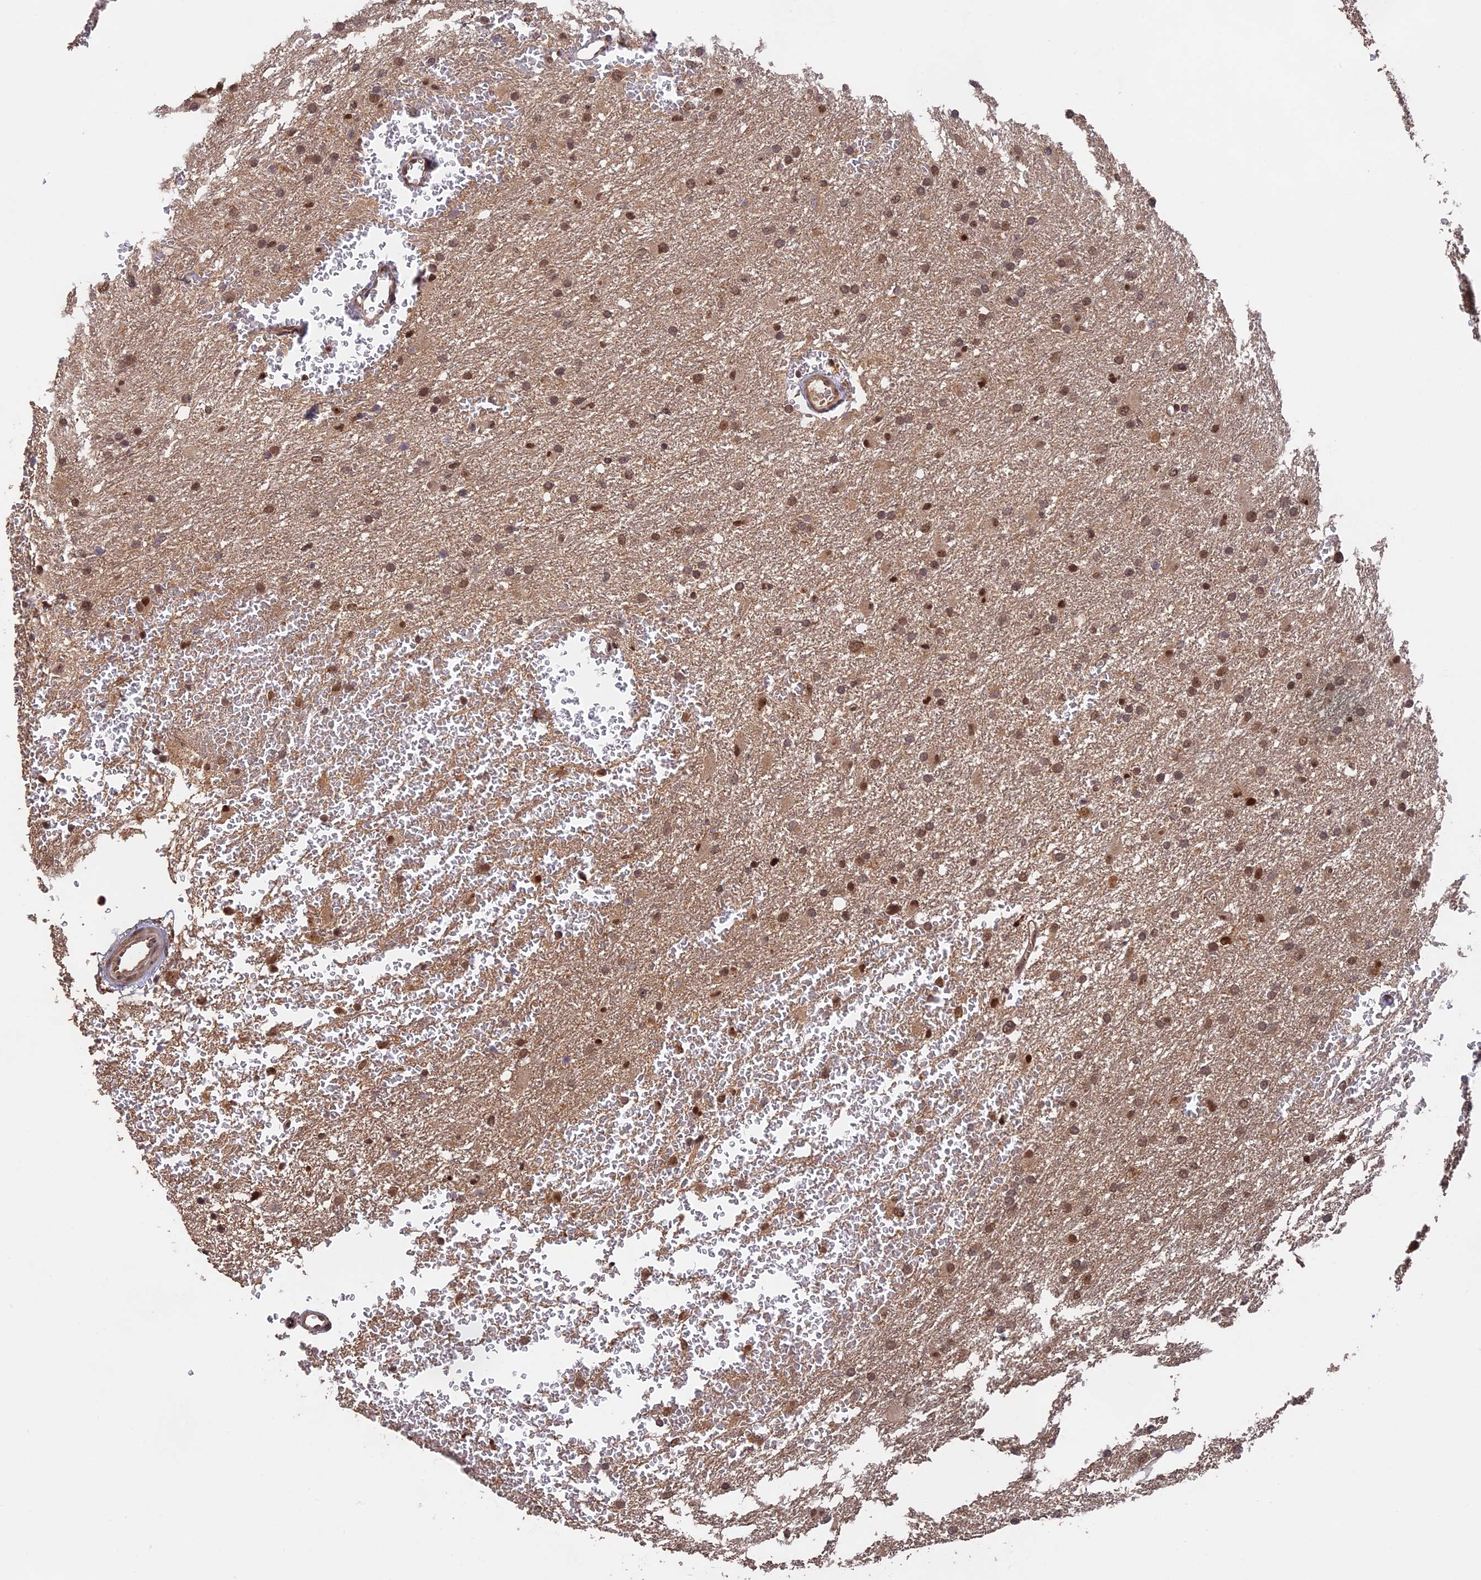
{"staining": {"intensity": "moderate", "quantity": ">75%", "location": "nuclear"}, "tissue": "glioma", "cell_type": "Tumor cells", "image_type": "cancer", "snomed": [{"axis": "morphology", "description": "Glioma, malignant, High grade"}, {"axis": "topography", "description": "Cerebral cortex"}], "caption": "The image displays staining of glioma, revealing moderate nuclear protein positivity (brown color) within tumor cells.", "gene": "OSBPL1A", "patient": {"sex": "female", "age": 36}}